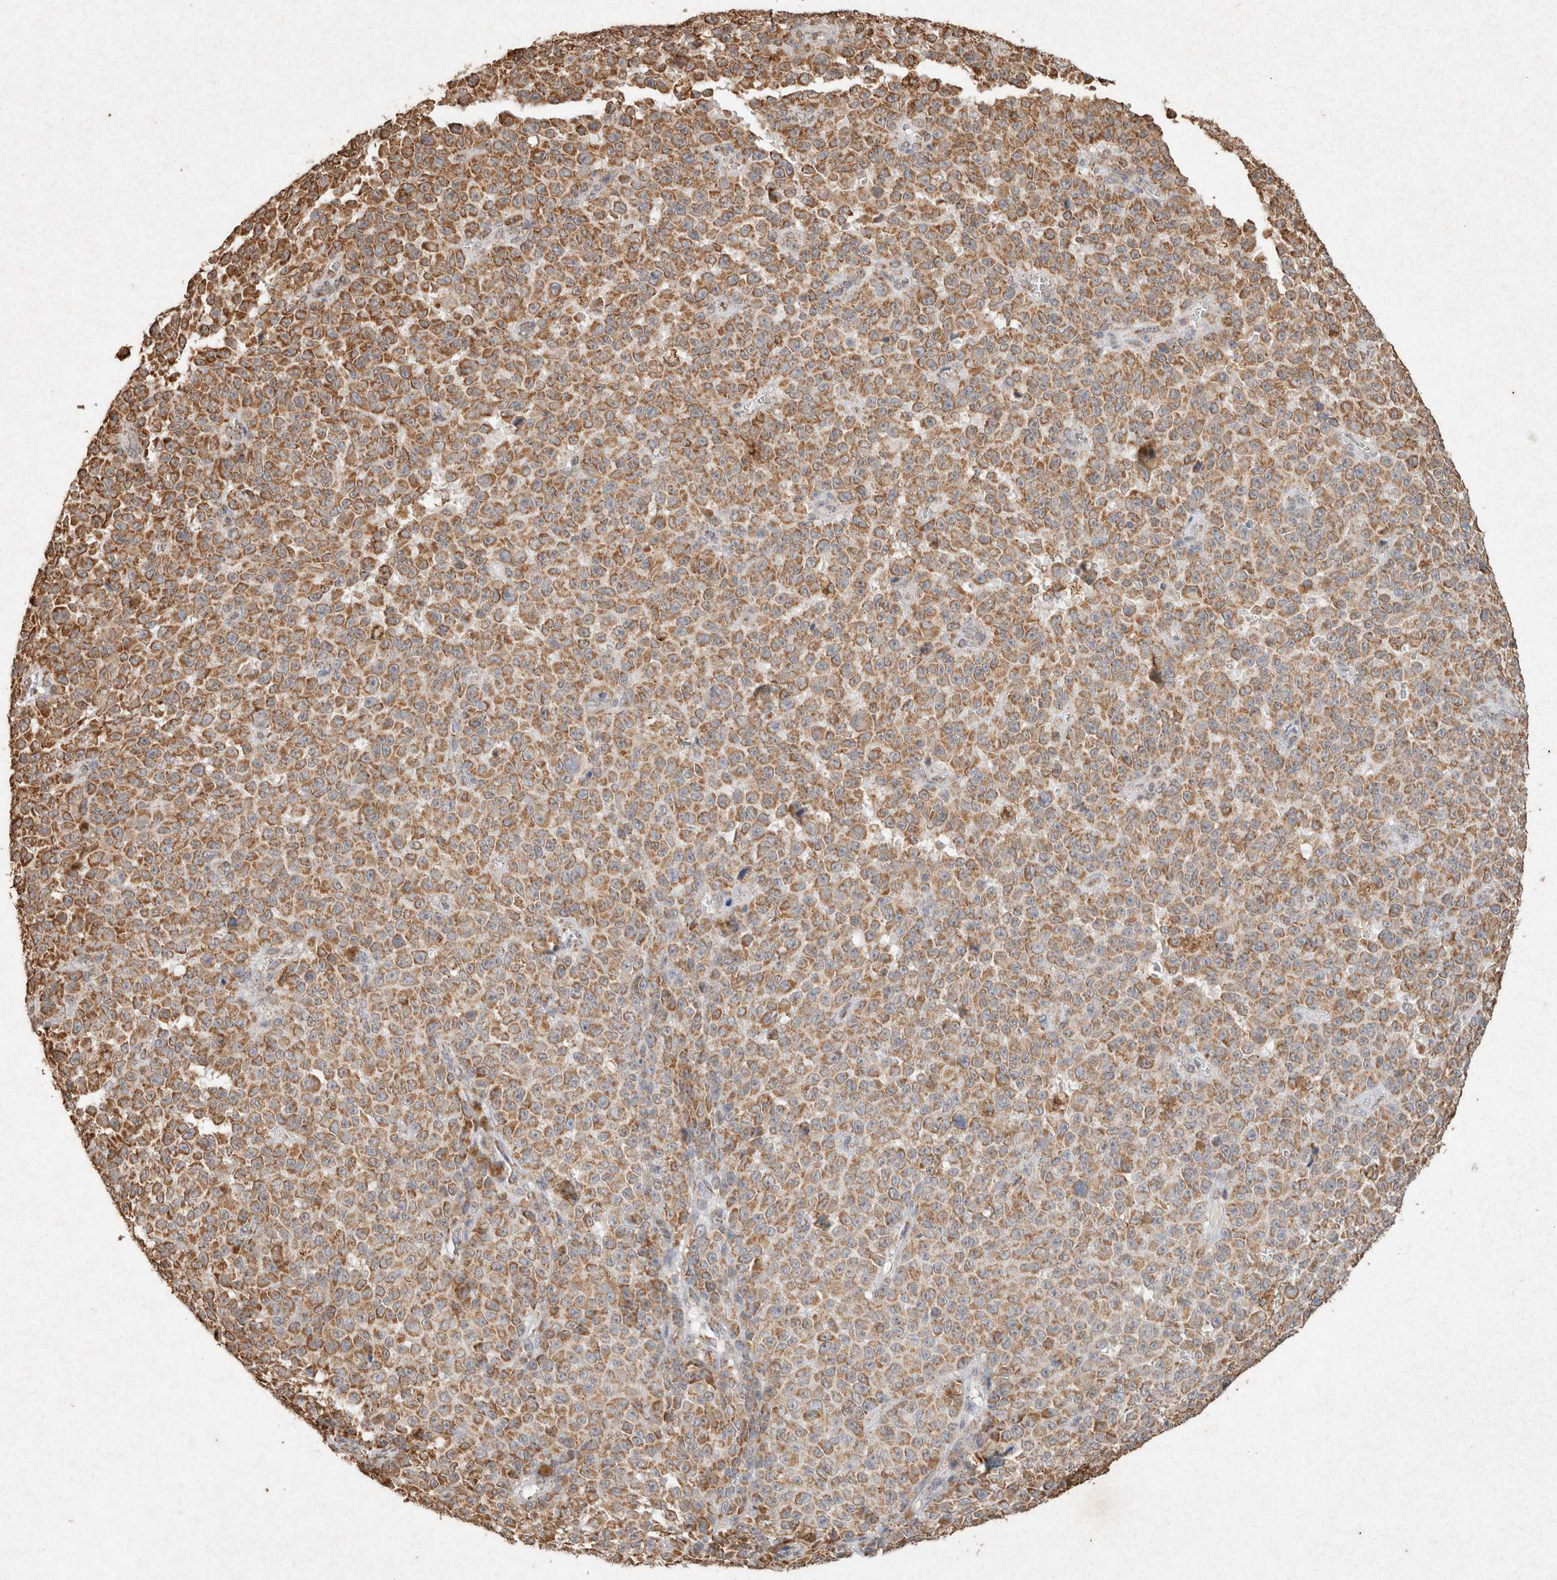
{"staining": {"intensity": "moderate", "quantity": ">75%", "location": "cytoplasmic/membranous"}, "tissue": "melanoma", "cell_type": "Tumor cells", "image_type": "cancer", "snomed": [{"axis": "morphology", "description": "Malignant melanoma, NOS"}, {"axis": "topography", "description": "Skin"}], "caption": "Moderate cytoplasmic/membranous positivity is identified in about >75% of tumor cells in melanoma.", "gene": "SDC2", "patient": {"sex": "female", "age": 82}}